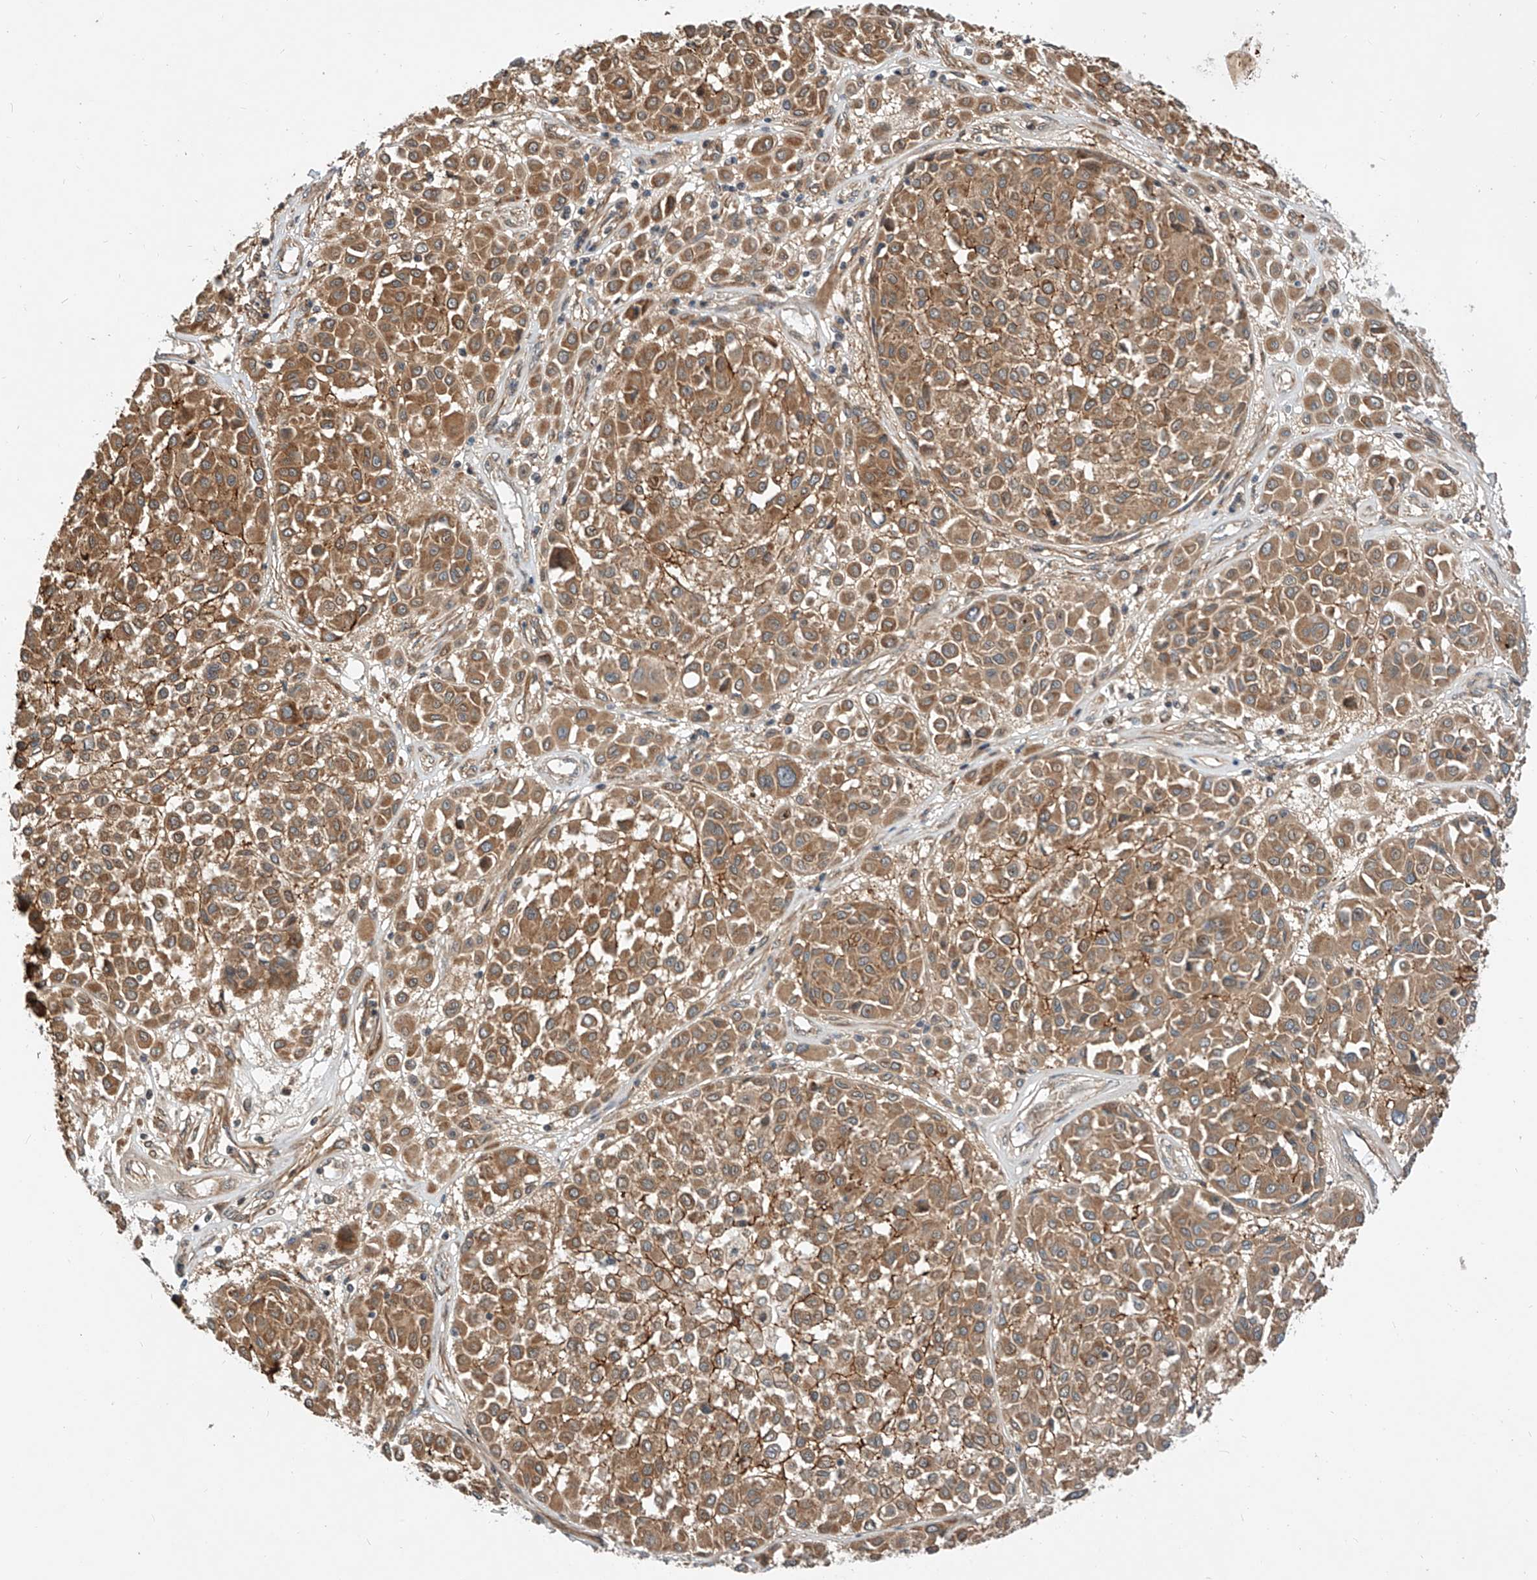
{"staining": {"intensity": "strong", "quantity": ">75%", "location": "cytoplasmic/membranous"}, "tissue": "melanoma", "cell_type": "Tumor cells", "image_type": "cancer", "snomed": [{"axis": "morphology", "description": "Malignant melanoma, Metastatic site"}, {"axis": "topography", "description": "Soft tissue"}], "caption": "This histopathology image demonstrates immunohistochemistry staining of malignant melanoma (metastatic site), with high strong cytoplasmic/membranous staining in approximately >75% of tumor cells.", "gene": "CPAMD8", "patient": {"sex": "male", "age": 41}}